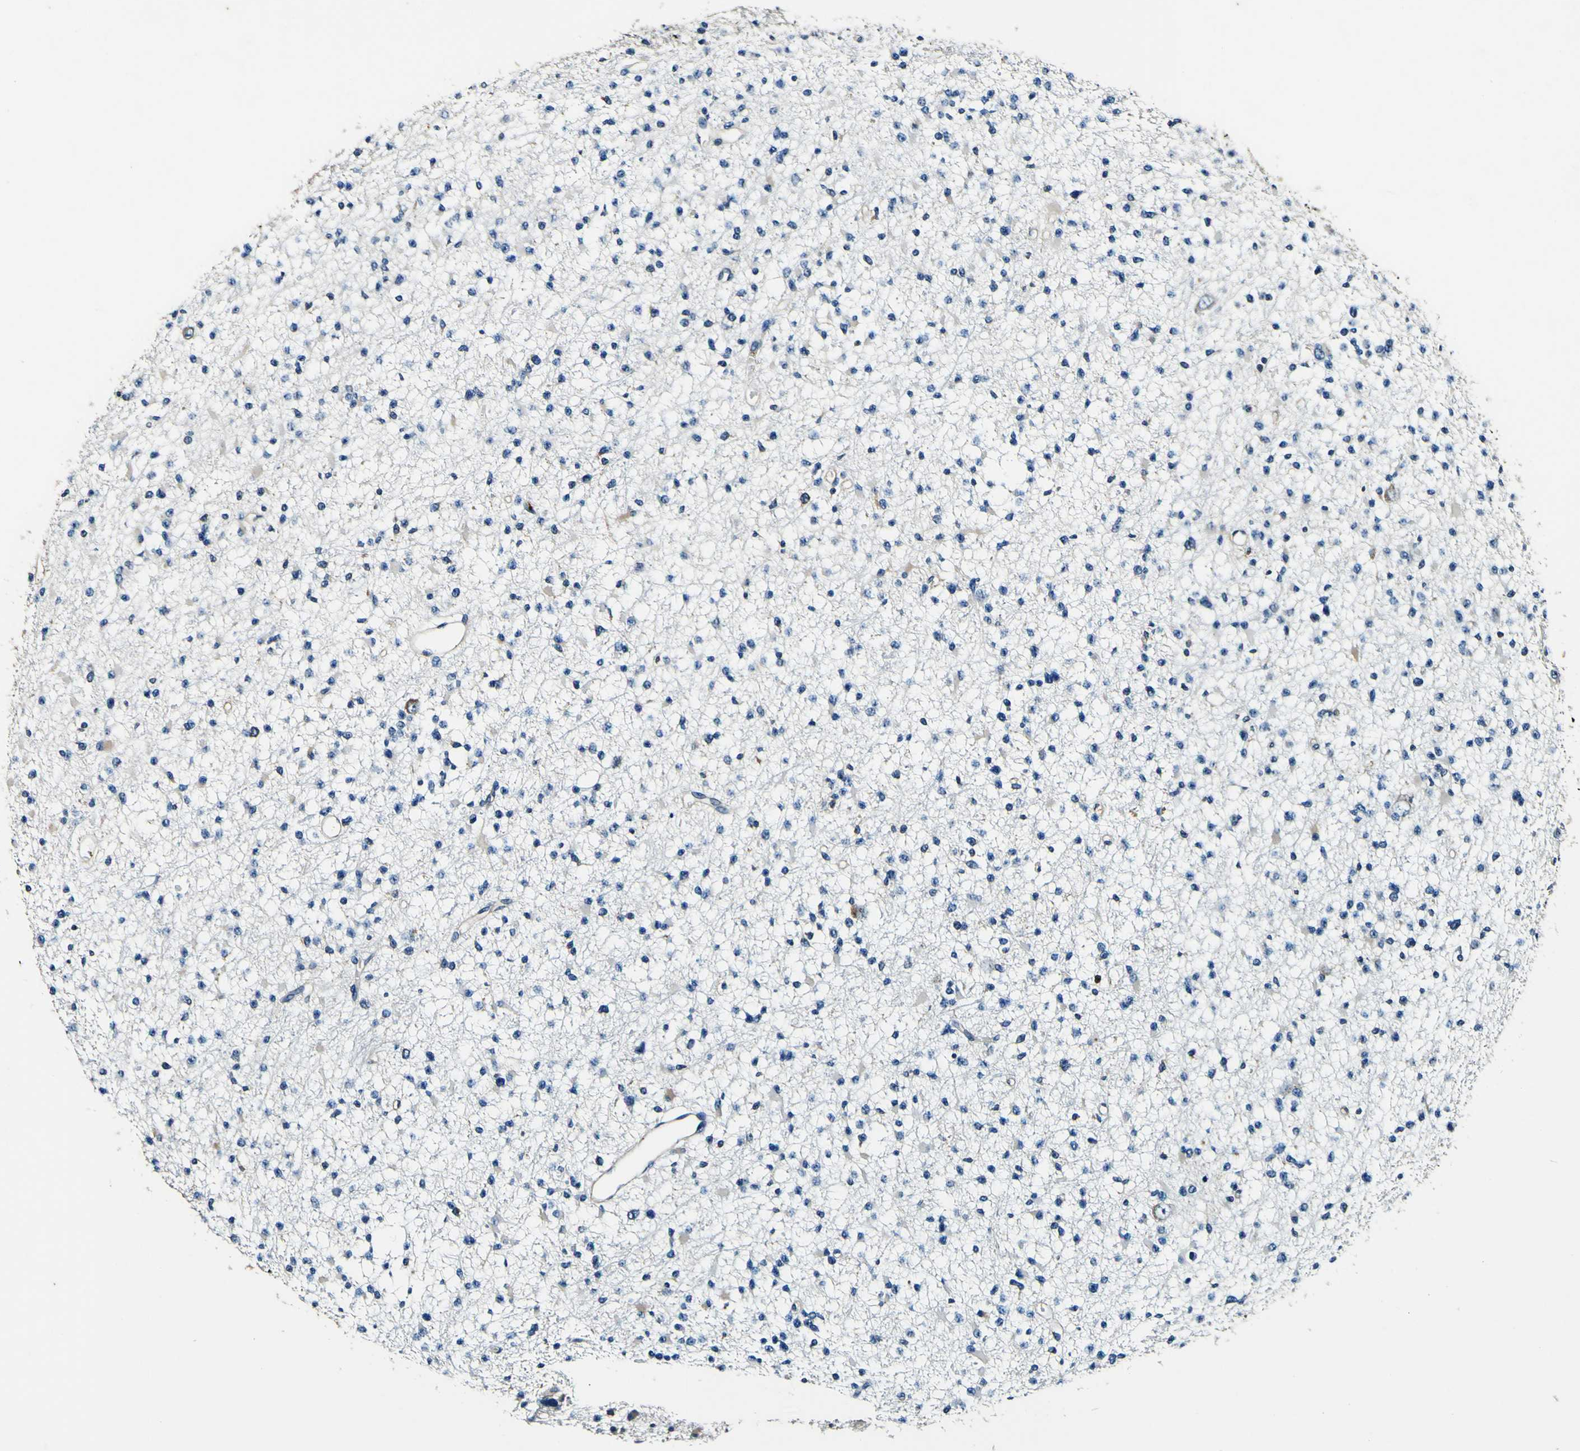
{"staining": {"intensity": "negative", "quantity": "none", "location": "none"}, "tissue": "glioma", "cell_type": "Tumor cells", "image_type": "cancer", "snomed": [{"axis": "morphology", "description": "Glioma, malignant, Low grade"}, {"axis": "topography", "description": "Brain"}], "caption": "An immunohistochemistry photomicrograph of glioma is shown. There is no staining in tumor cells of glioma. Brightfield microscopy of immunohistochemistry (IHC) stained with DAB (brown) and hematoxylin (blue), captured at high magnification.", "gene": "RHOT2", "patient": {"sex": "female", "age": 22}}